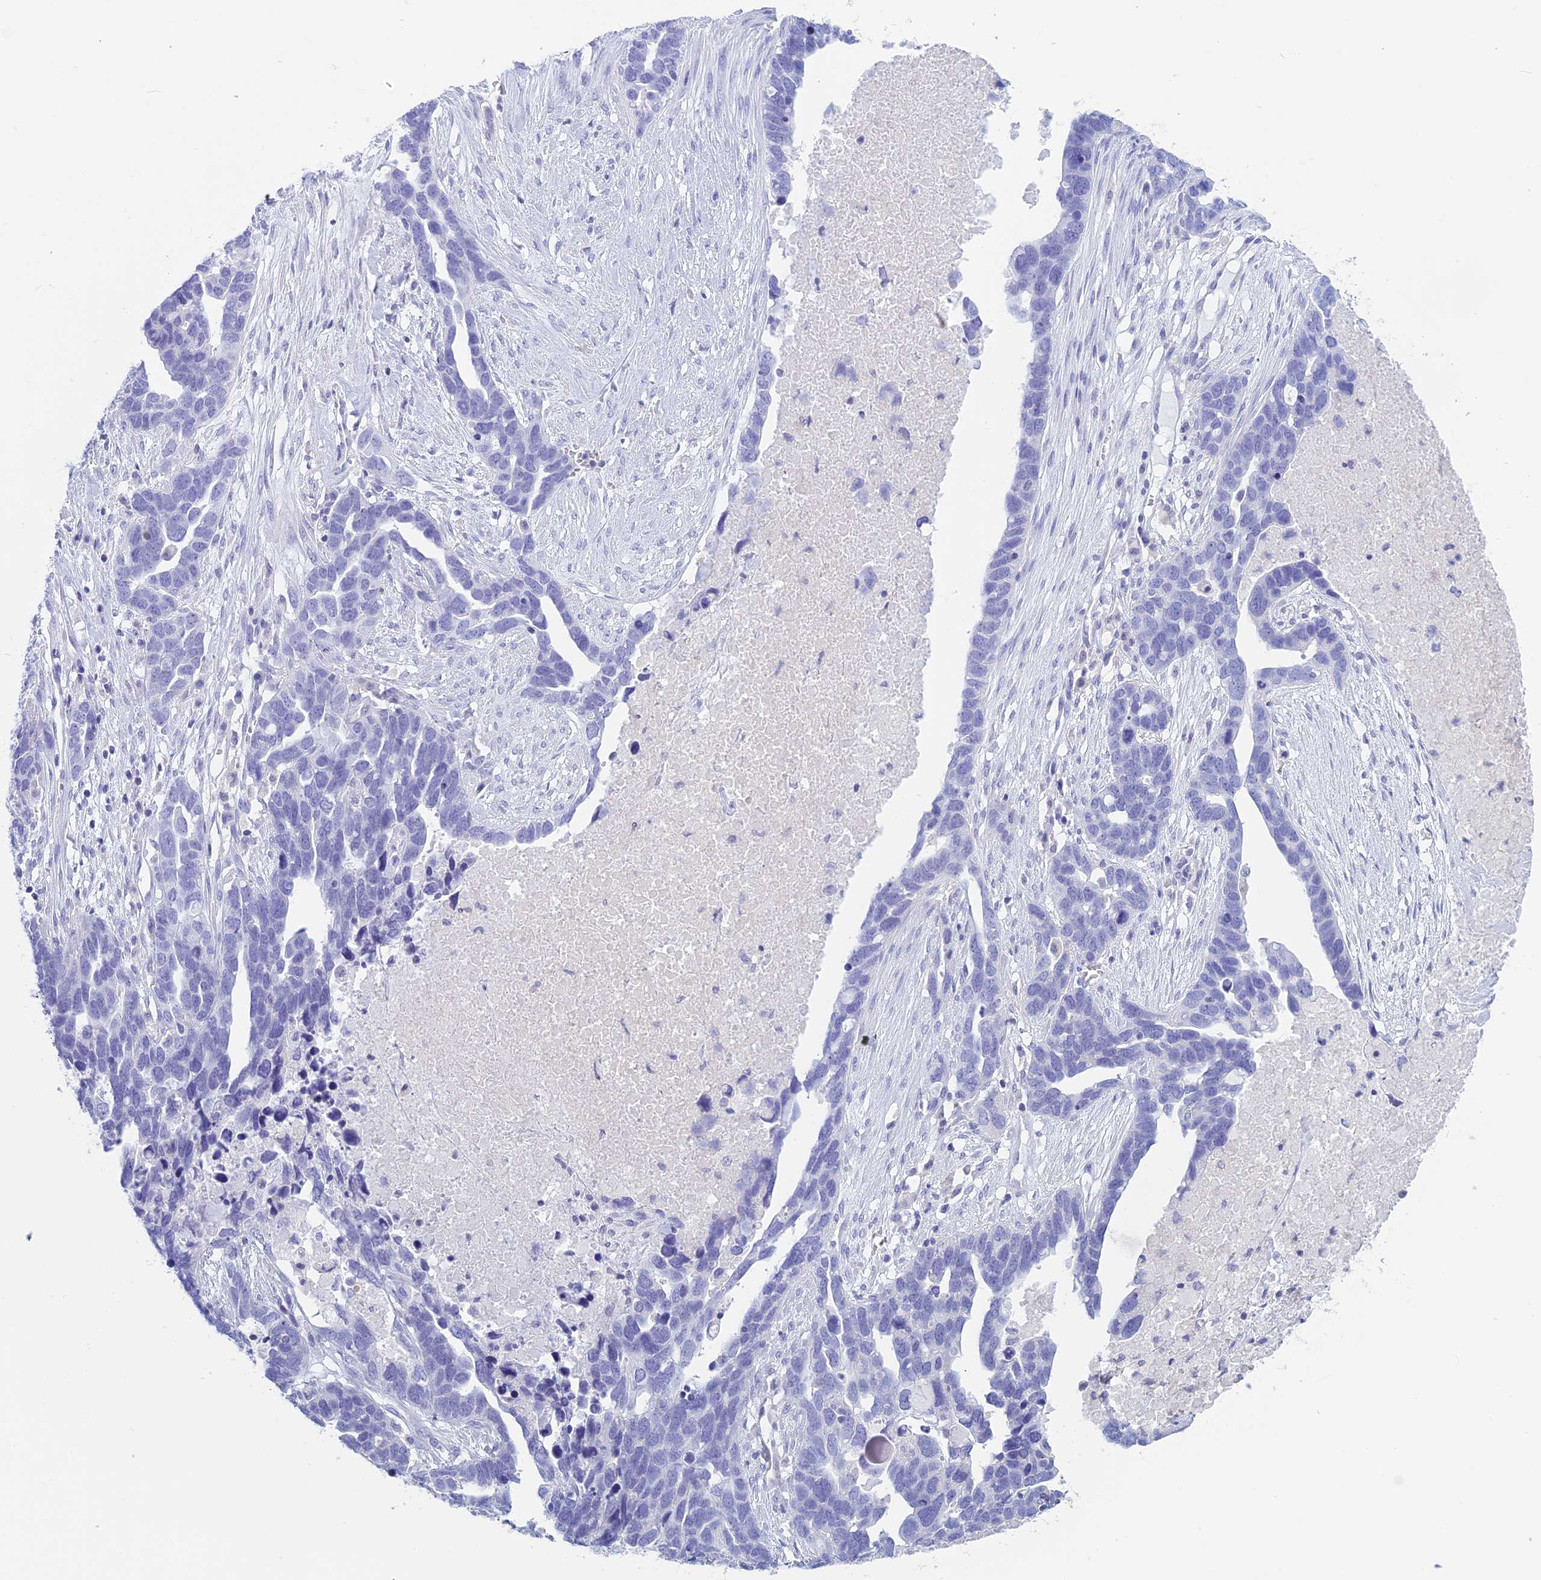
{"staining": {"intensity": "negative", "quantity": "none", "location": "none"}, "tissue": "ovarian cancer", "cell_type": "Tumor cells", "image_type": "cancer", "snomed": [{"axis": "morphology", "description": "Cystadenocarcinoma, serous, NOS"}, {"axis": "topography", "description": "Ovary"}], "caption": "High power microscopy histopathology image of an IHC photomicrograph of ovarian cancer, revealing no significant positivity in tumor cells. Nuclei are stained in blue.", "gene": "RP1", "patient": {"sex": "female", "age": 54}}